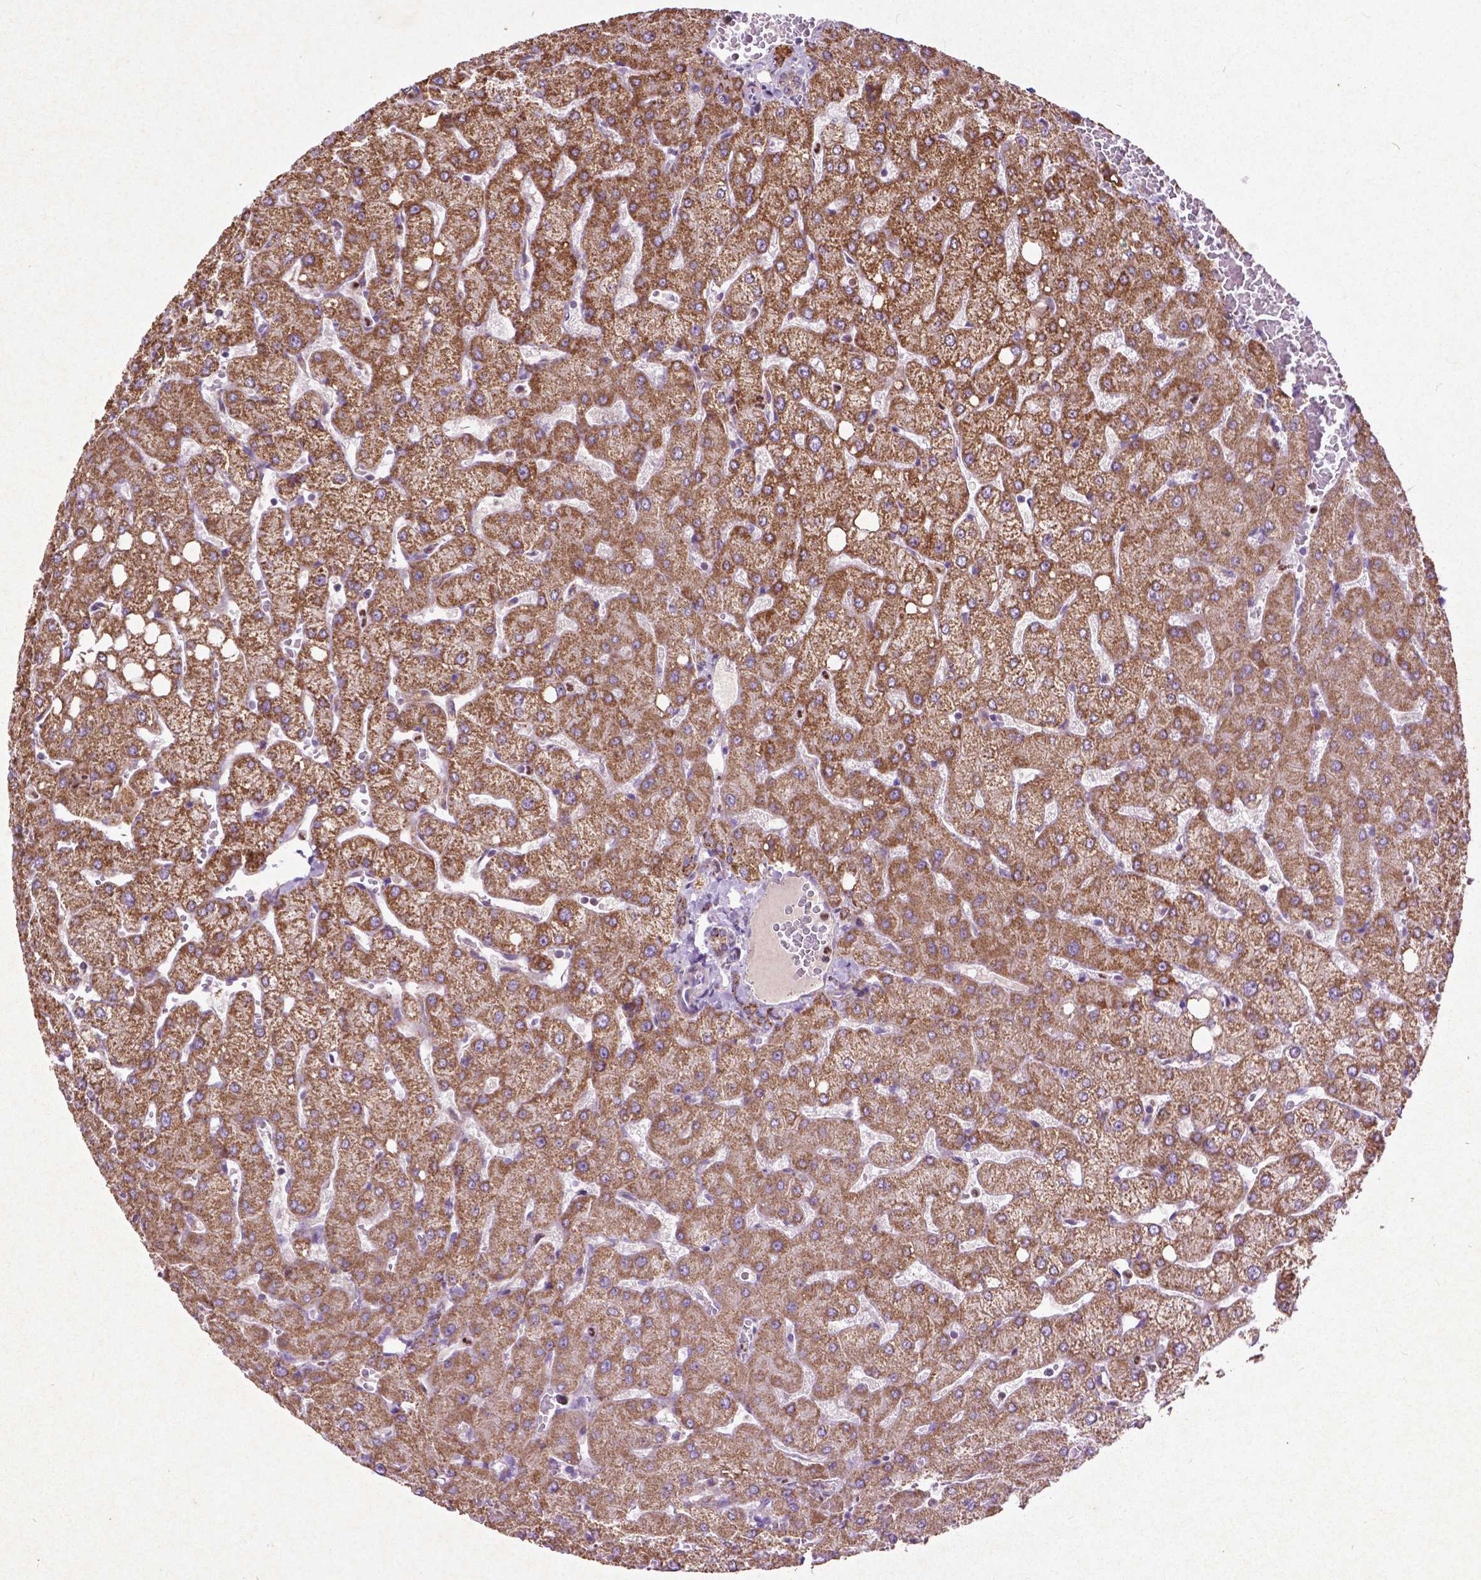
{"staining": {"intensity": "moderate", "quantity": ">75%", "location": "cytoplasmic/membranous"}, "tissue": "liver", "cell_type": "Cholangiocytes", "image_type": "normal", "snomed": [{"axis": "morphology", "description": "Normal tissue, NOS"}, {"axis": "topography", "description": "Liver"}], "caption": "Protein staining by immunohistochemistry demonstrates moderate cytoplasmic/membranous positivity in about >75% of cholangiocytes in unremarkable liver.", "gene": "THEGL", "patient": {"sex": "female", "age": 54}}